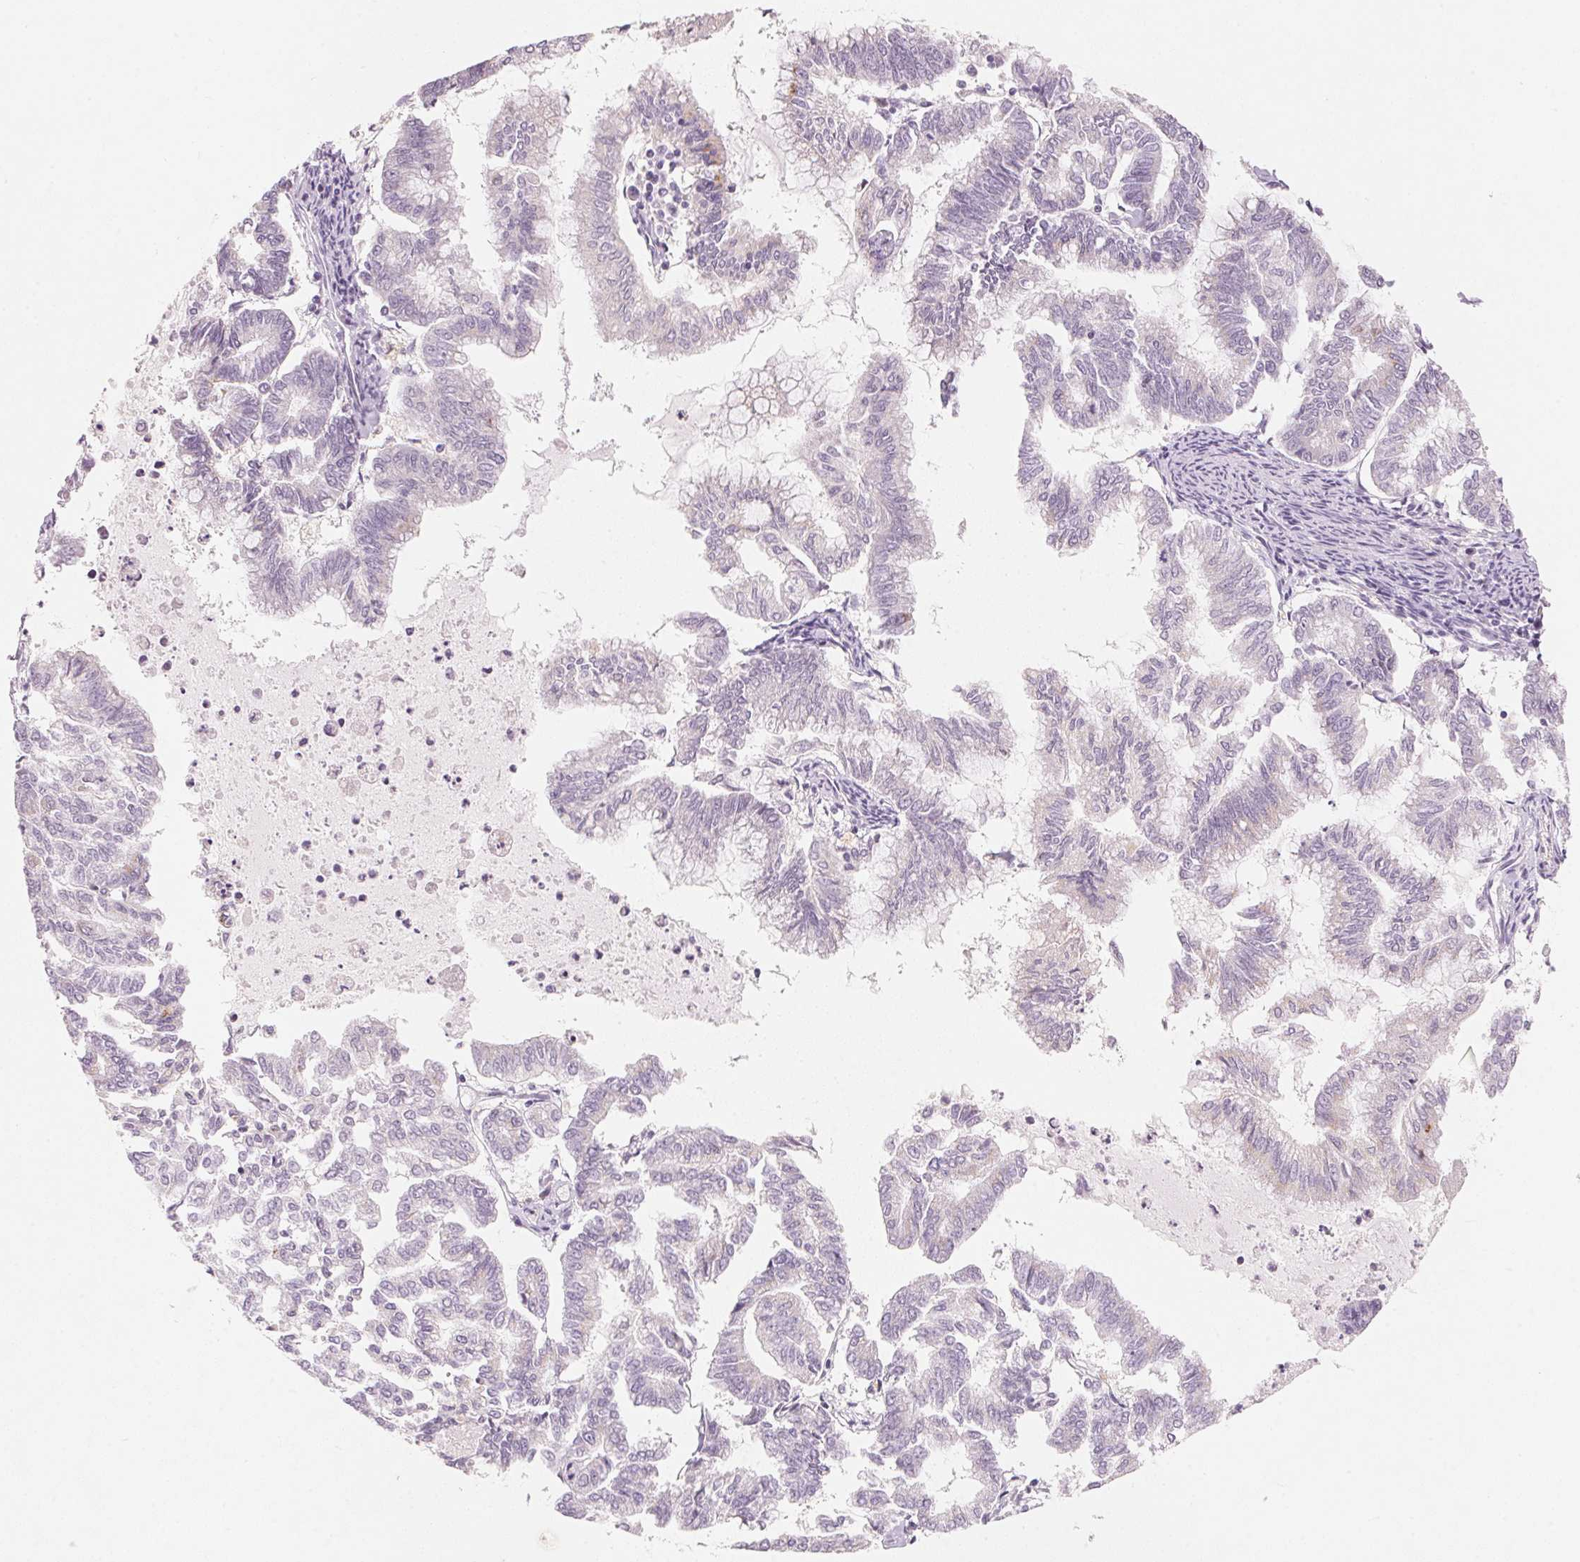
{"staining": {"intensity": "negative", "quantity": "none", "location": "none"}, "tissue": "endometrial cancer", "cell_type": "Tumor cells", "image_type": "cancer", "snomed": [{"axis": "morphology", "description": "Adenocarcinoma, NOS"}, {"axis": "topography", "description": "Endometrium"}], "caption": "A histopathology image of human endometrial cancer is negative for staining in tumor cells.", "gene": "DRAM2", "patient": {"sex": "female", "age": 79}}